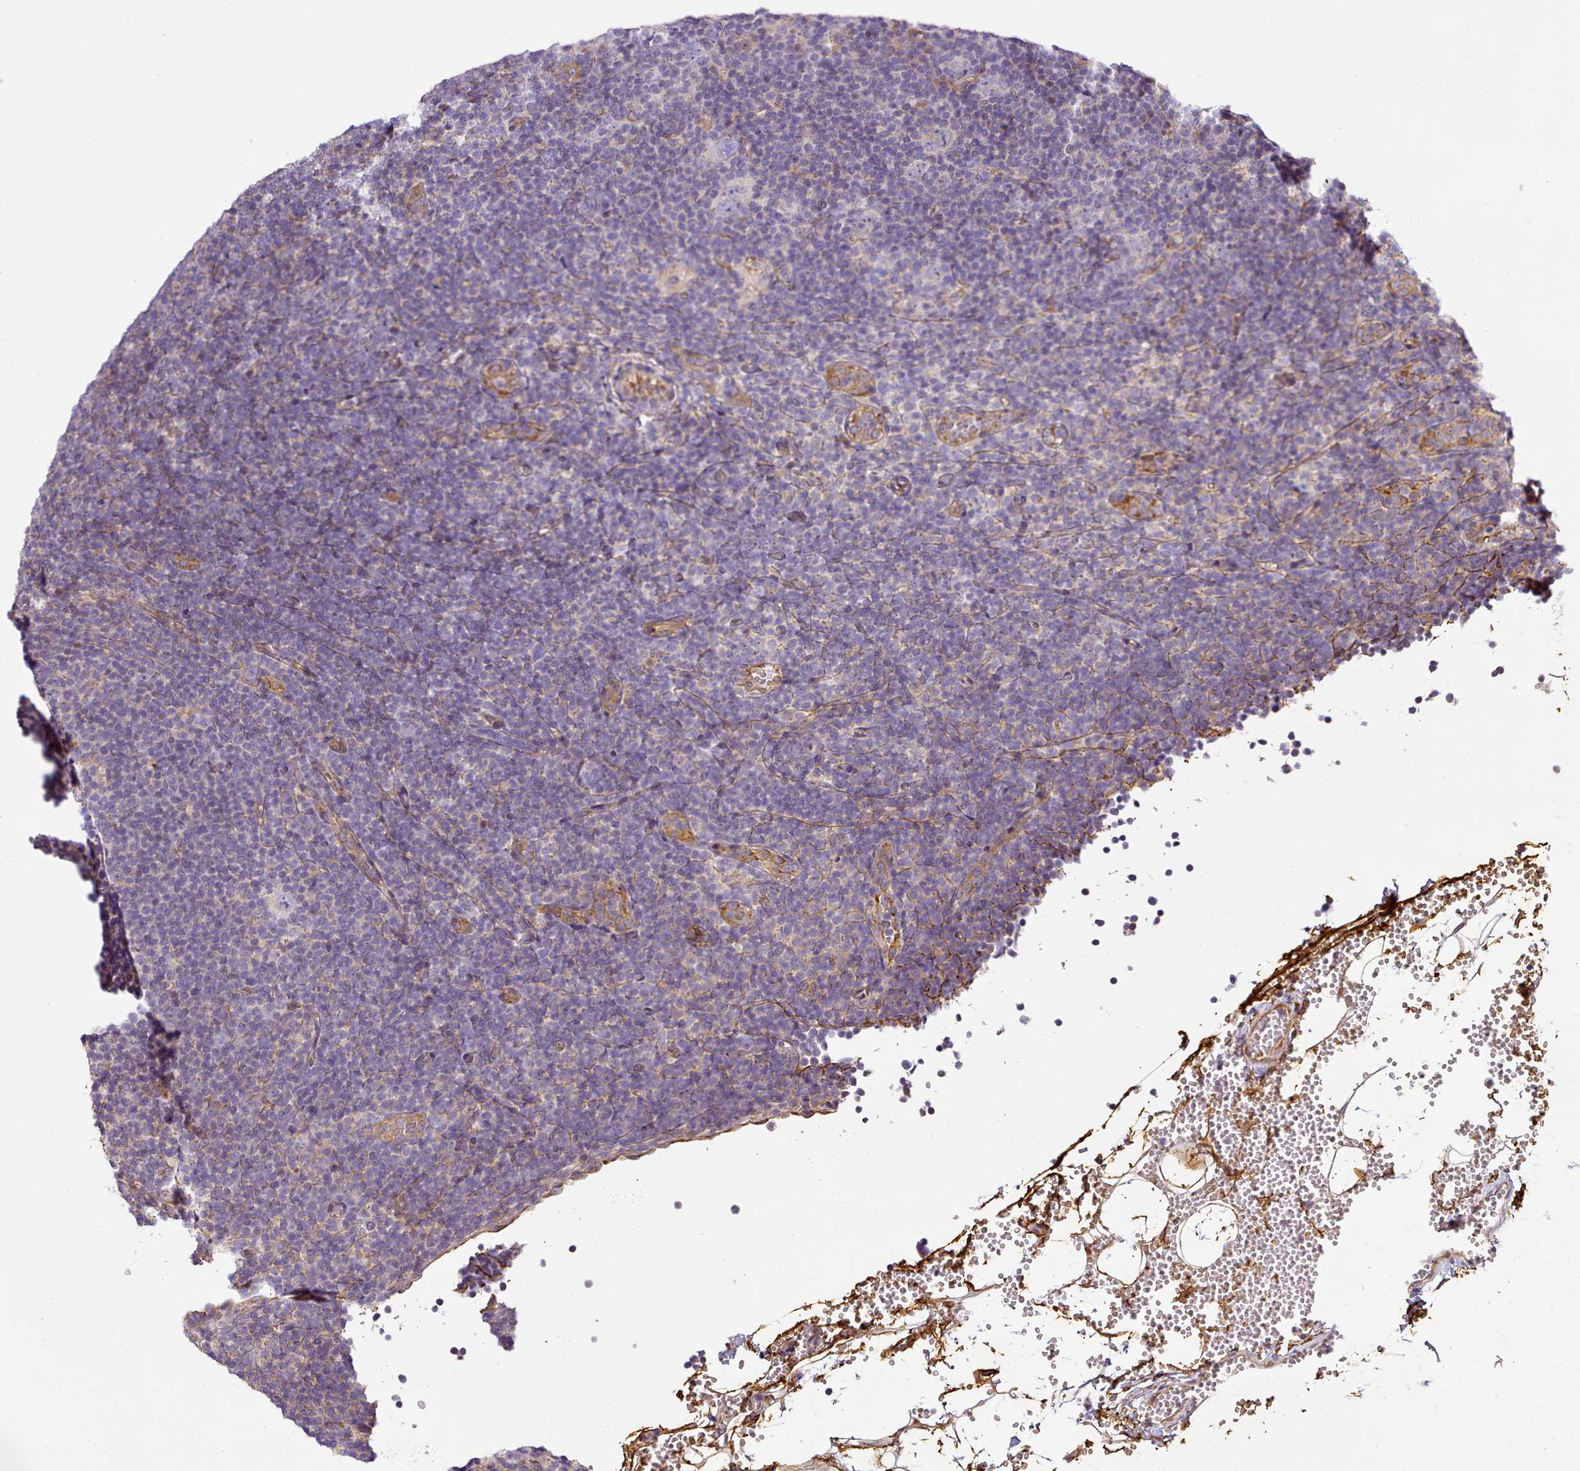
{"staining": {"intensity": "negative", "quantity": "none", "location": "none"}, "tissue": "lymphoma", "cell_type": "Tumor cells", "image_type": "cancer", "snomed": [{"axis": "morphology", "description": "Hodgkin's disease, NOS"}, {"axis": "topography", "description": "Lymph node"}], "caption": "An immunohistochemistry micrograph of lymphoma is shown. There is no staining in tumor cells of lymphoma.", "gene": "NBPF1", "patient": {"sex": "female", "age": 57}}